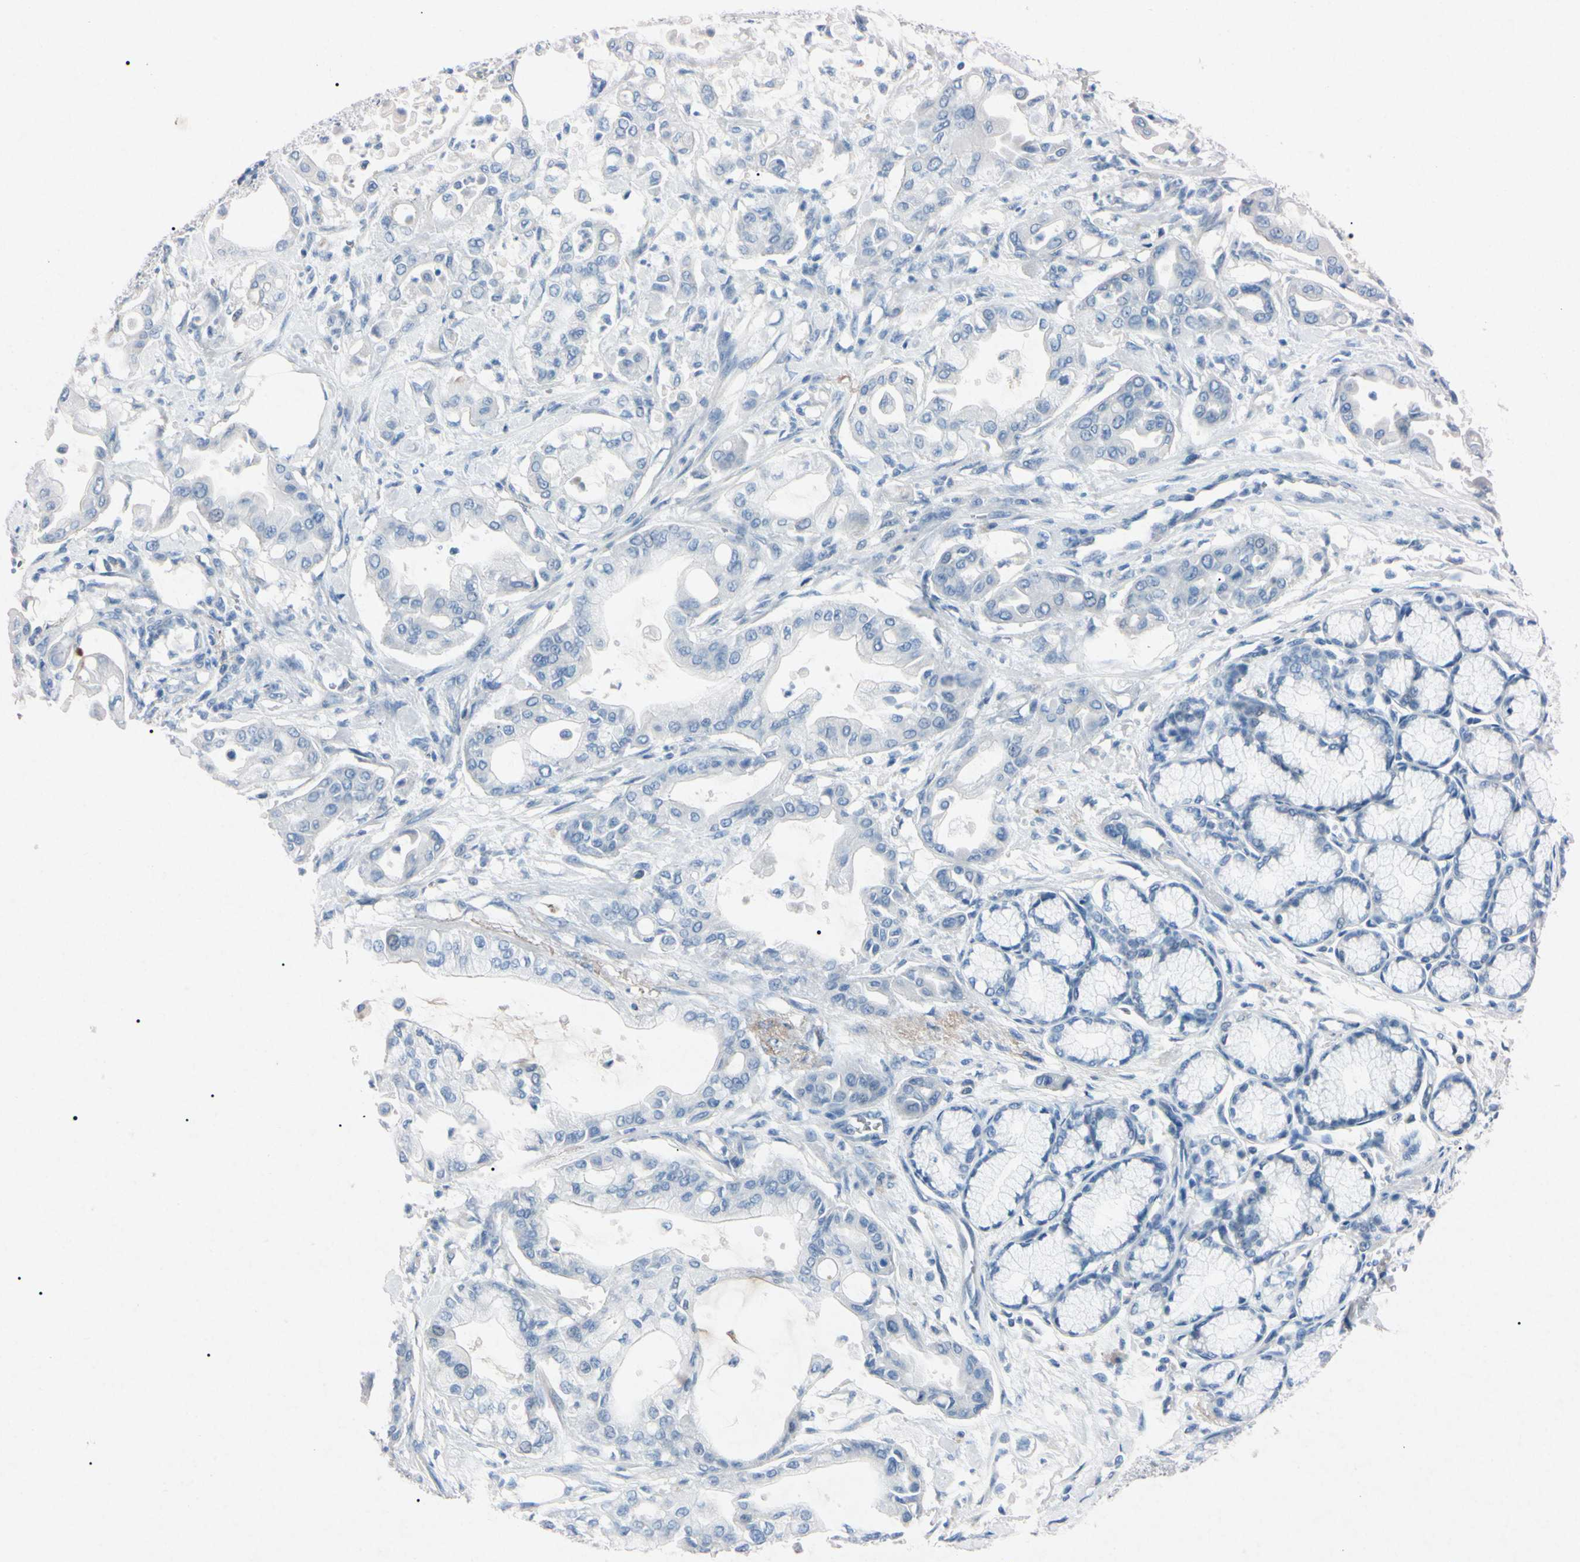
{"staining": {"intensity": "negative", "quantity": "none", "location": "none"}, "tissue": "pancreatic cancer", "cell_type": "Tumor cells", "image_type": "cancer", "snomed": [{"axis": "morphology", "description": "Adenocarcinoma, NOS"}, {"axis": "morphology", "description": "Adenocarcinoma, metastatic, NOS"}, {"axis": "topography", "description": "Lymph node"}, {"axis": "topography", "description": "Pancreas"}, {"axis": "topography", "description": "Duodenum"}], "caption": "Tumor cells show no significant protein staining in pancreatic cancer. (DAB IHC with hematoxylin counter stain).", "gene": "ELN", "patient": {"sex": "female", "age": 64}}